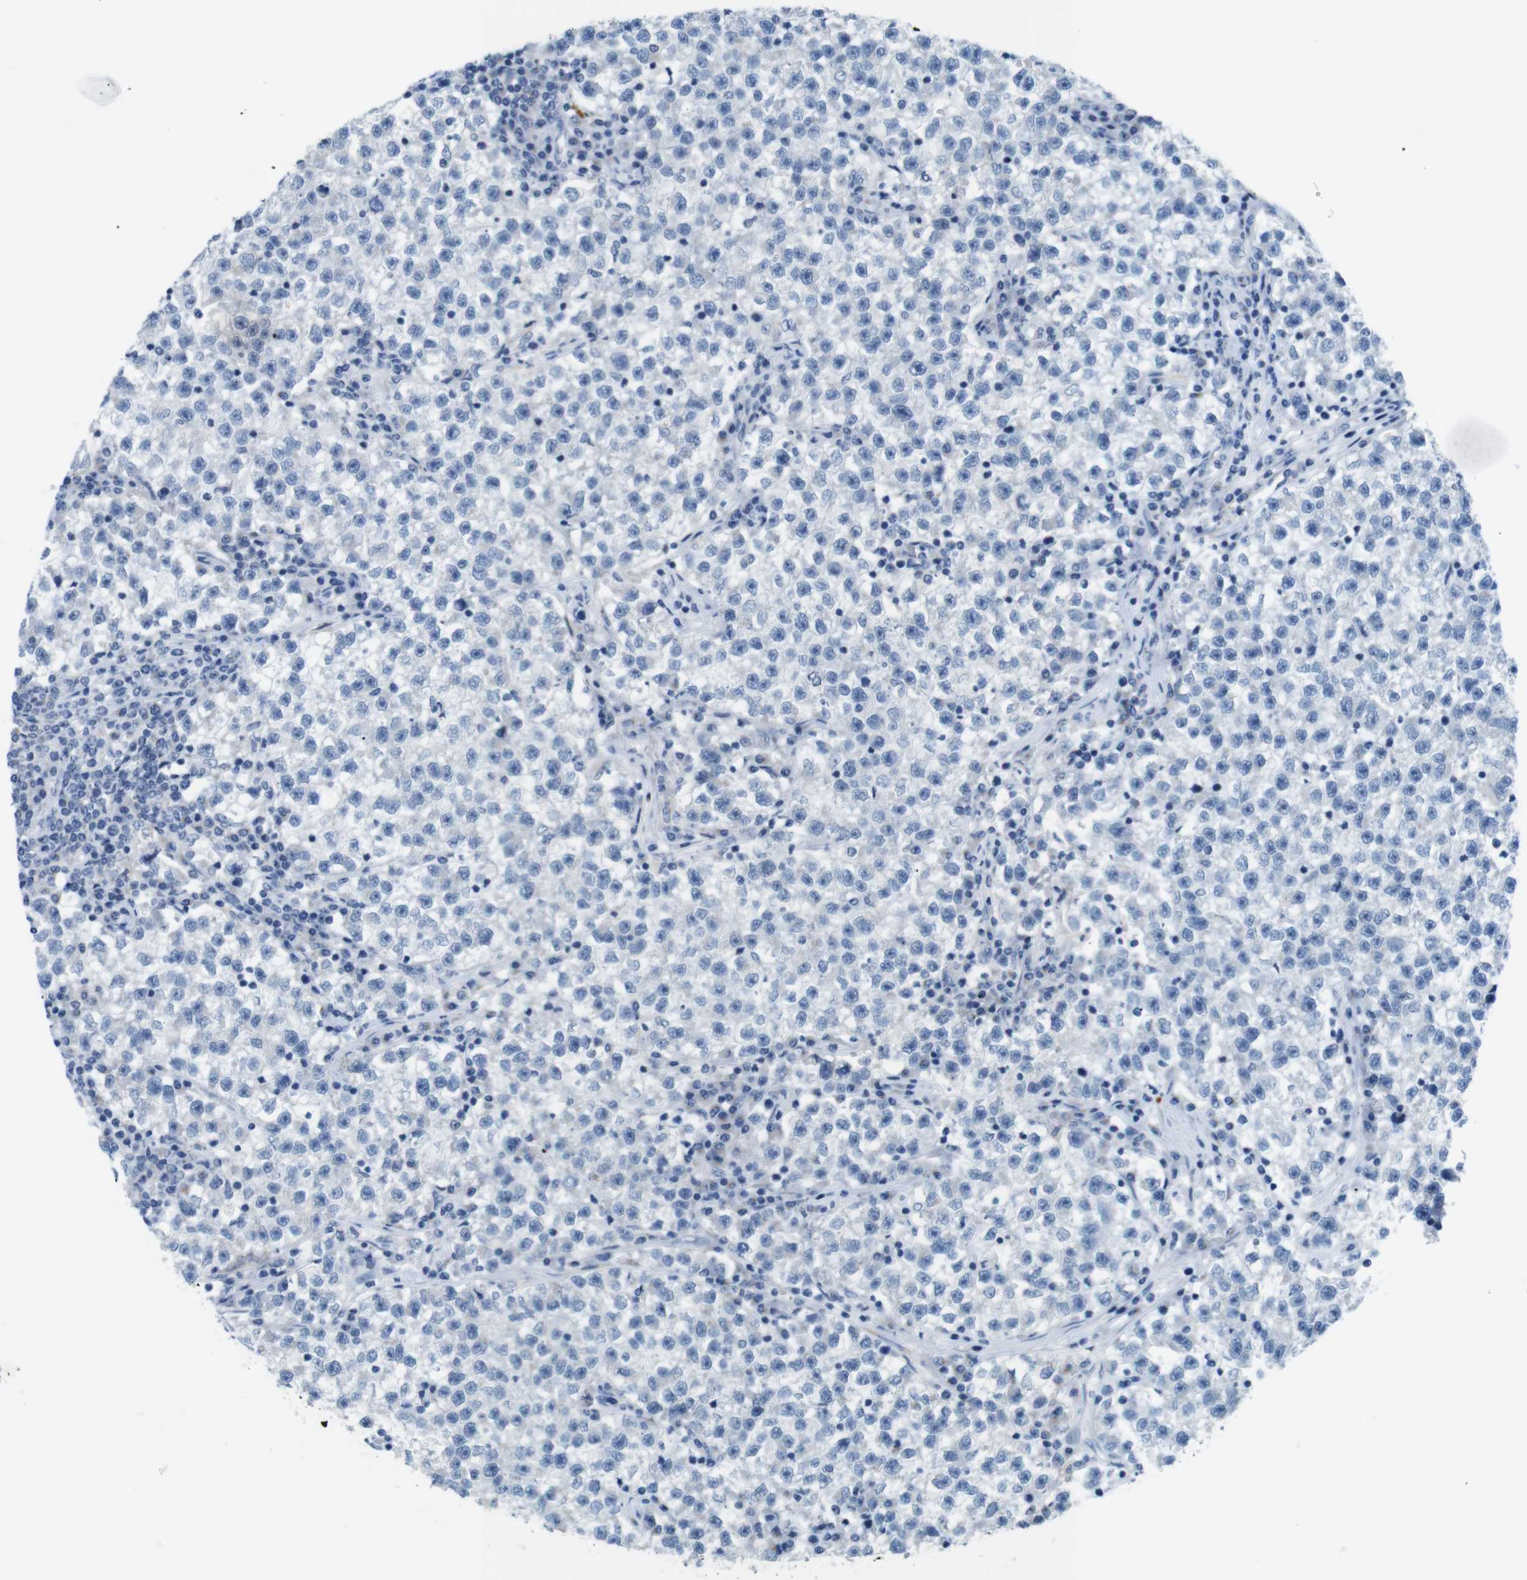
{"staining": {"intensity": "negative", "quantity": "none", "location": "none"}, "tissue": "testis cancer", "cell_type": "Tumor cells", "image_type": "cancer", "snomed": [{"axis": "morphology", "description": "Seminoma, NOS"}, {"axis": "topography", "description": "Testis"}], "caption": "Protein analysis of seminoma (testis) exhibits no significant expression in tumor cells.", "gene": "GOLGA2", "patient": {"sex": "male", "age": 22}}